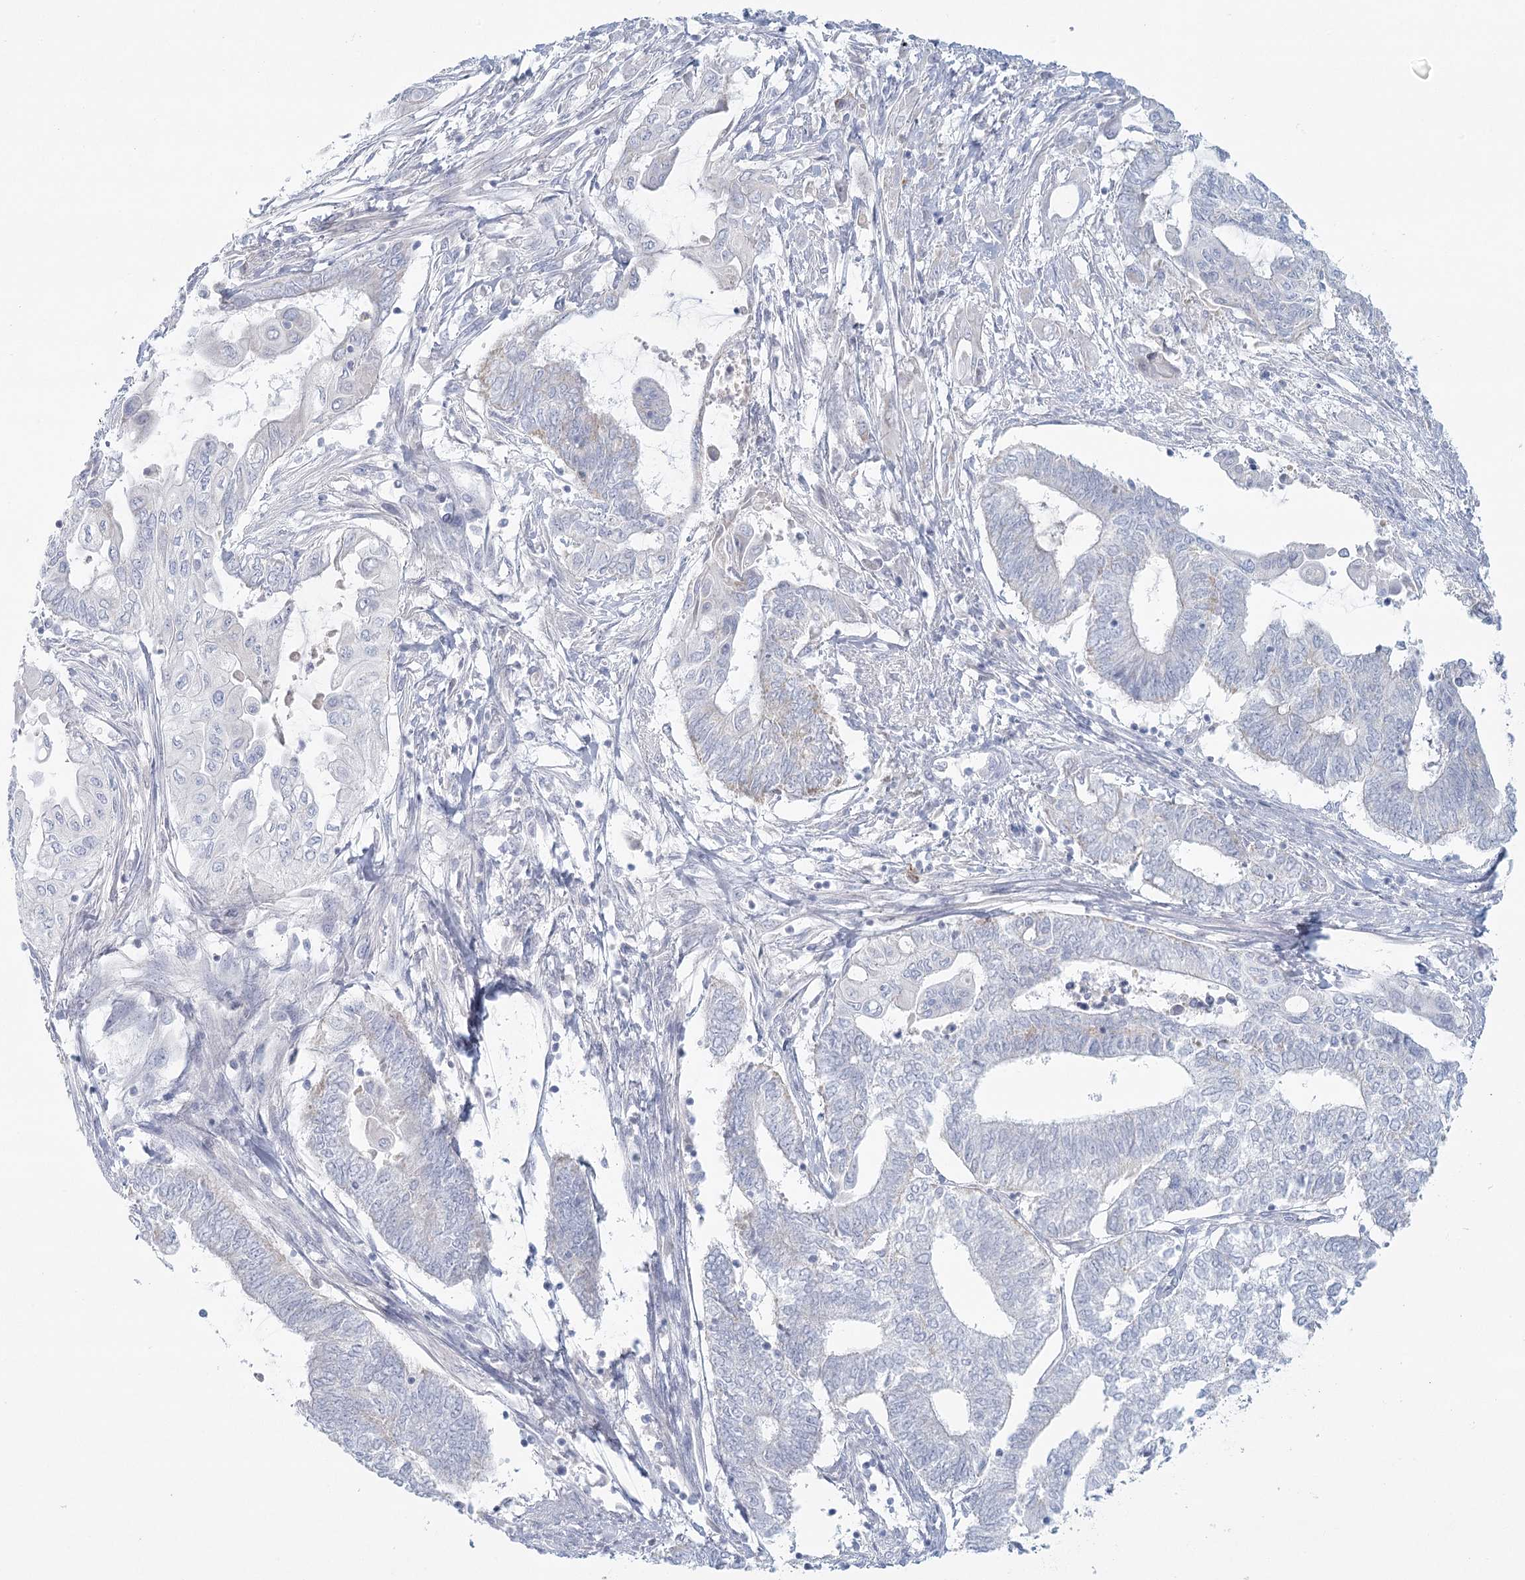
{"staining": {"intensity": "negative", "quantity": "none", "location": "none"}, "tissue": "endometrial cancer", "cell_type": "Tumor cells", "image_type": "cancer", "snomed": [{"axis": "morphology", "description": "Adenocarcinoma, NOS"}, {"axis": "topography", "description": "Uterus"}, {"axis": "topography", "description": "Endometrium"}], "caption": "Tumor cells show no significant protein expression in endometrial cancer.", "gene": "BPHL", "patient": {"sex": "female", "age": 70}}